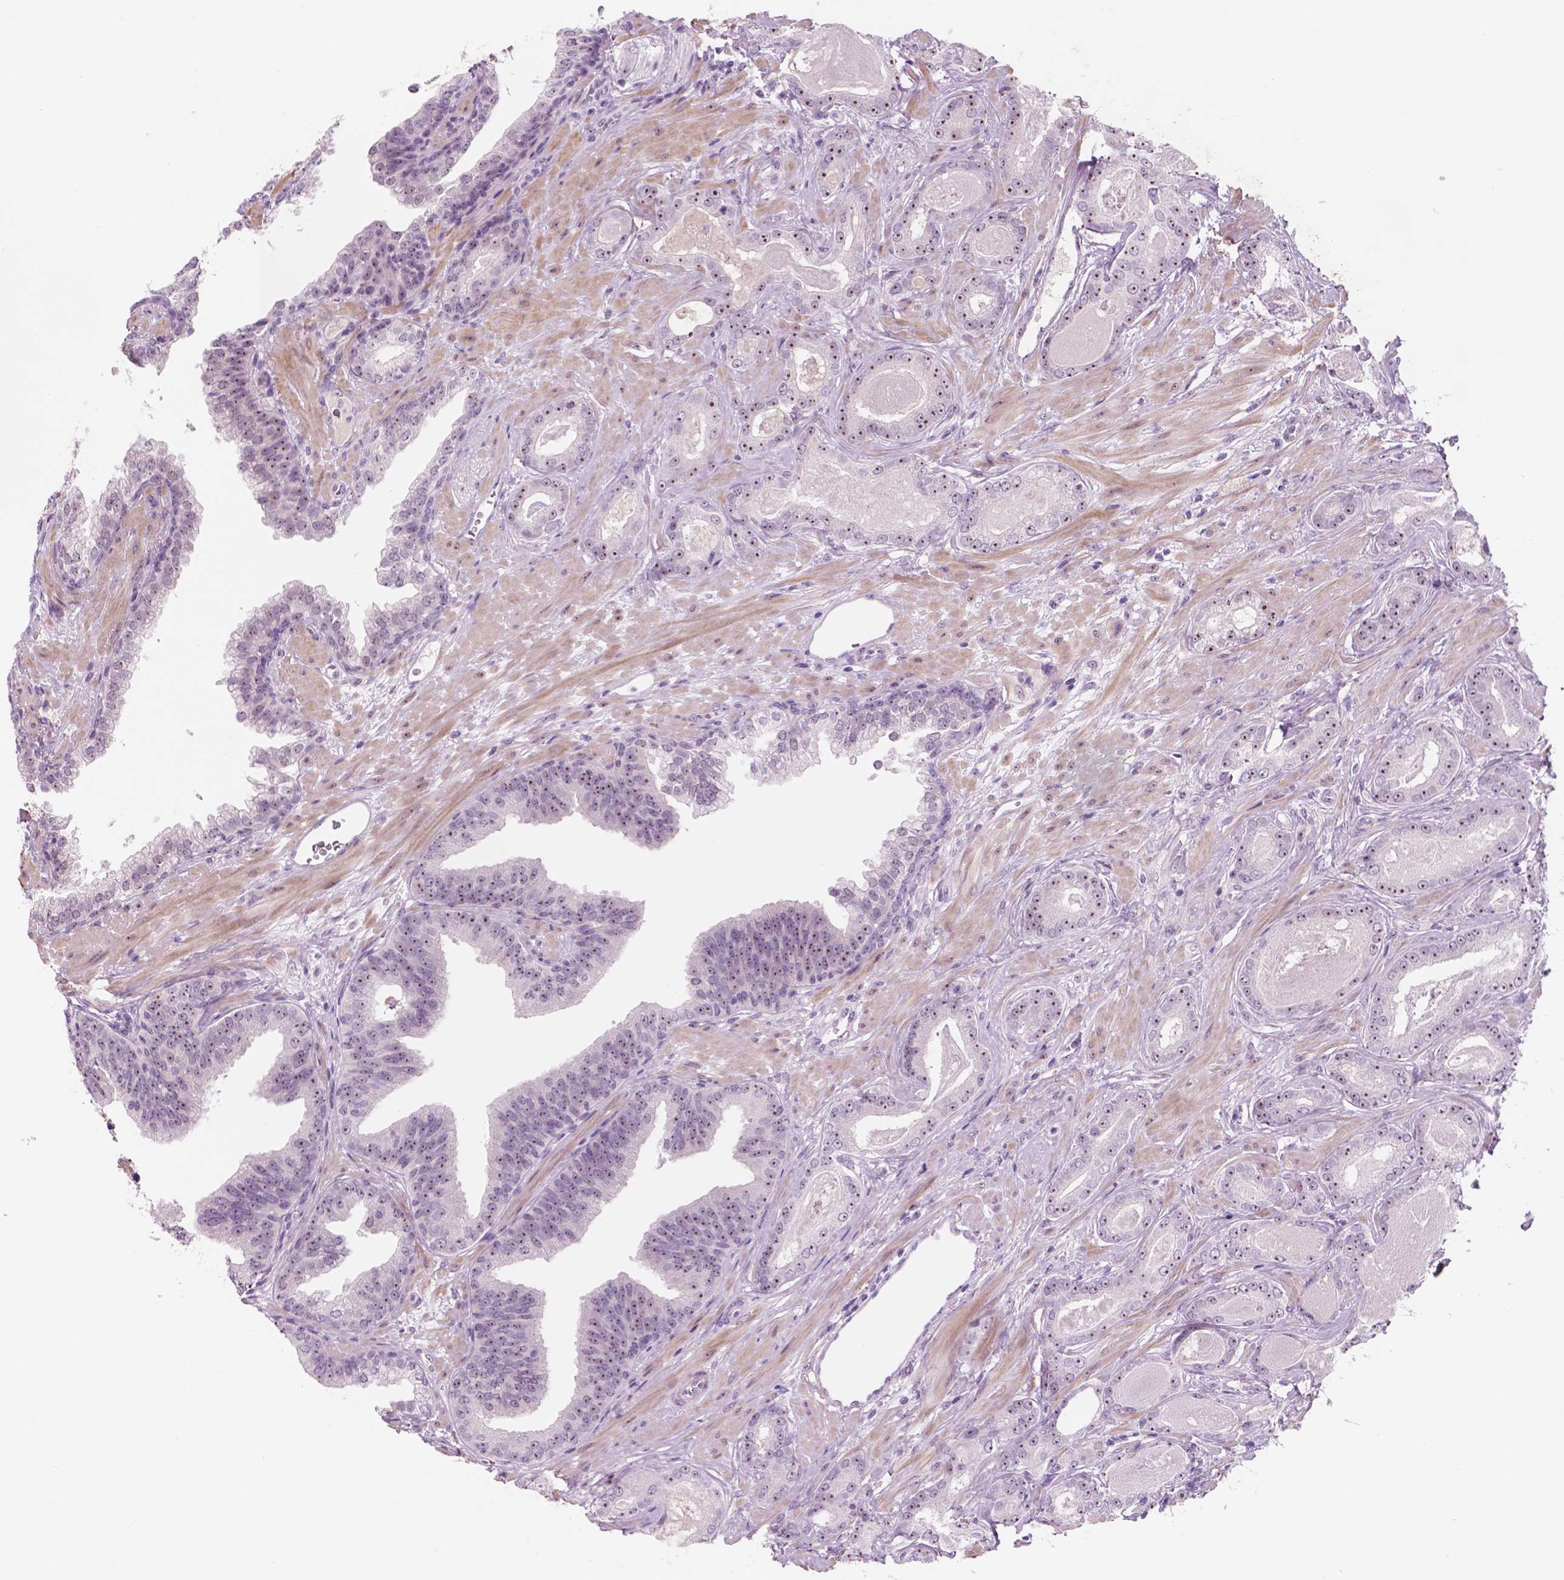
{"staining": {"intensity": "weak", "quantity": "25%-75%", "location": "nuclear"}, "tissue": "prostate cancer", "cell_type": "Tumor cells", "image_type": "cancer", "snomed": [{"axis": "morphology", "description": "Adenocarcinoma, Low grade"}, {"axis": "topography", "description": "Prostate"}], "caption": "Protein analysis of prostate cancer tissue exhibits weak nuclear staining in about 25%-75% of tumor cells.", "gene": "ZNF853", "patient": {"sex": "male", "age": 61}}